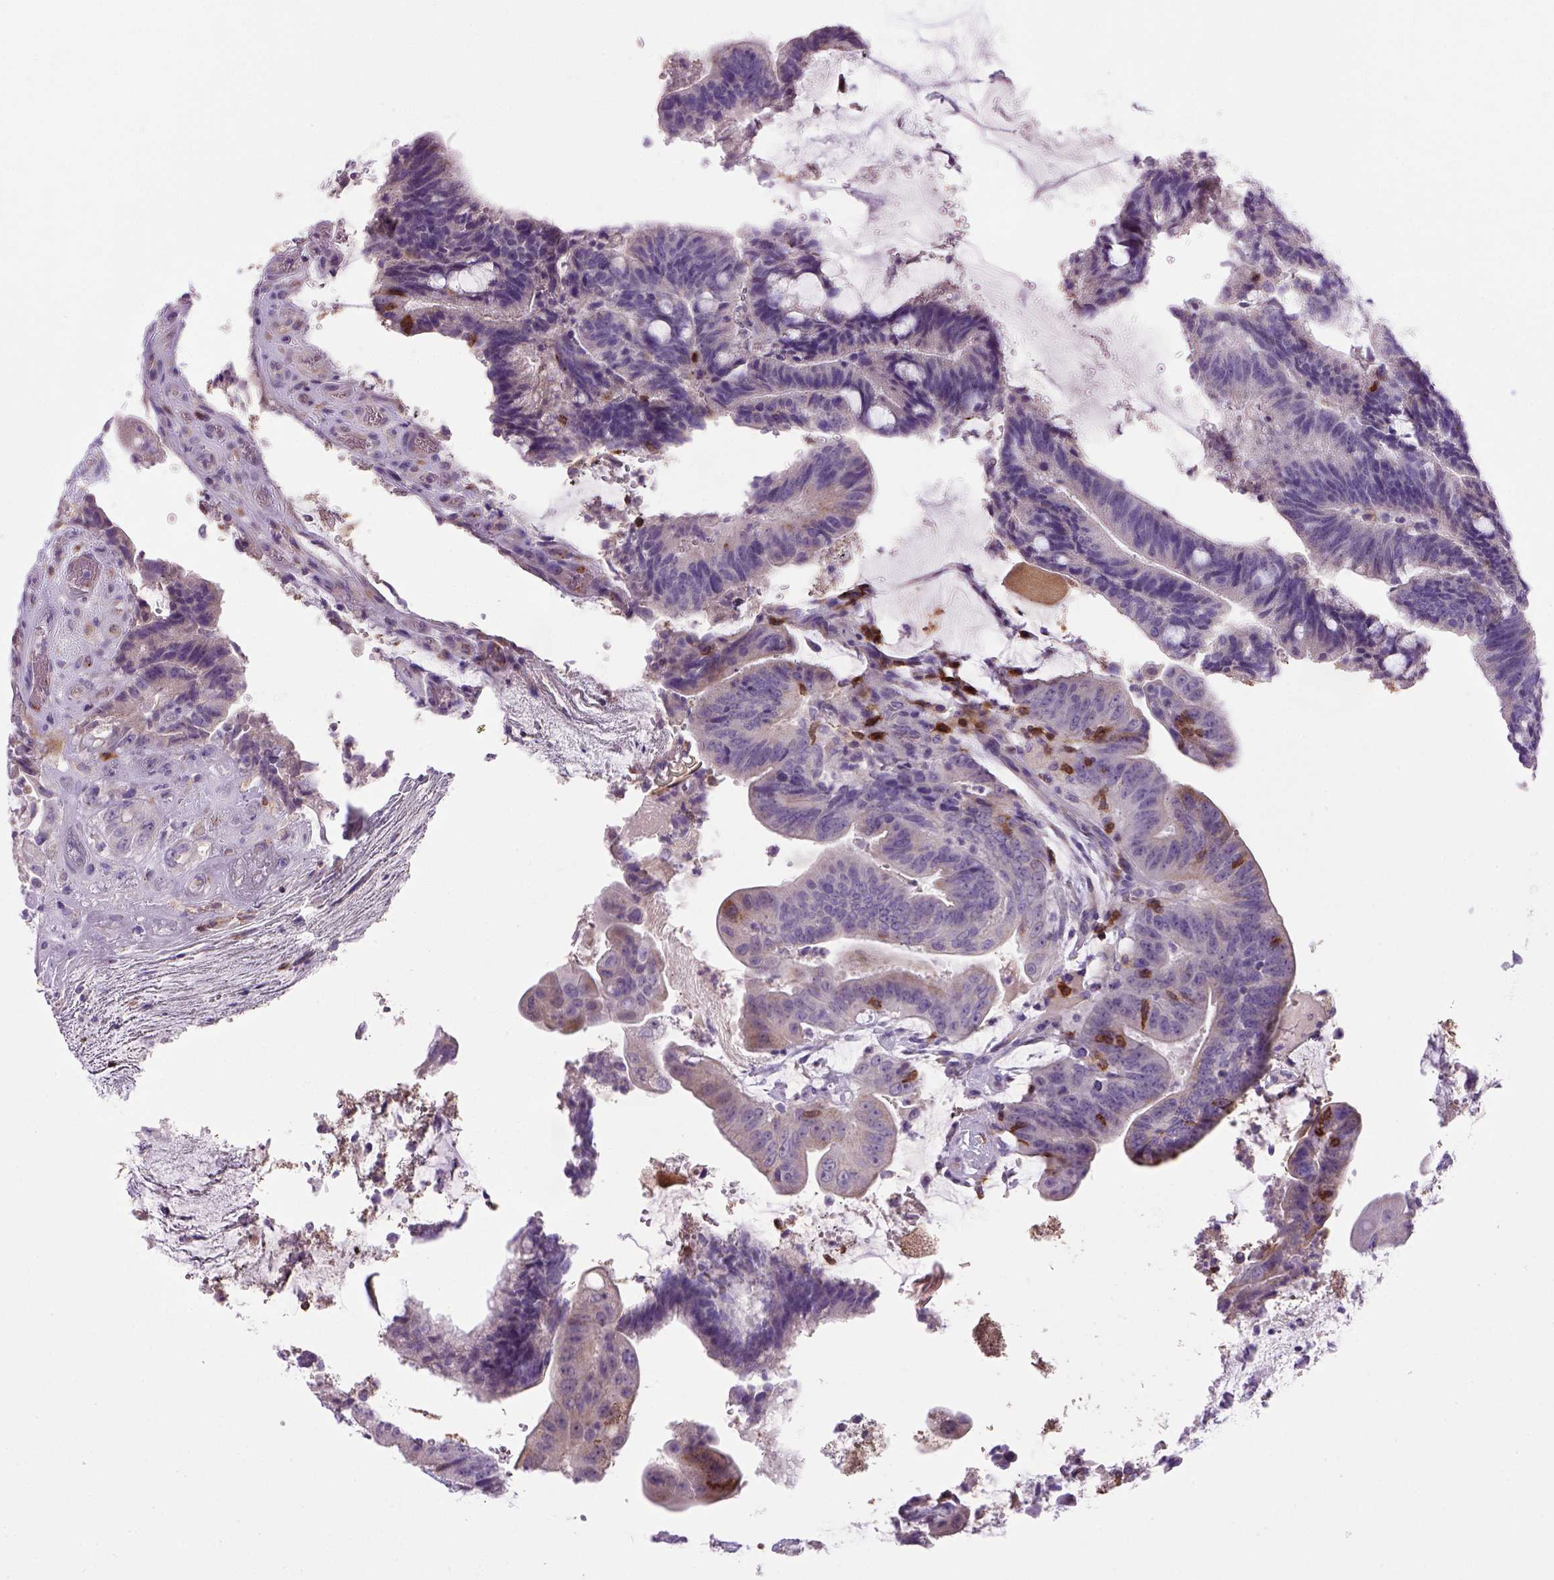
{"staining": {"intensity": "negative", "quantity": "none", "location": "none"}, "tissue": "colorectal cancer", "cell_type": "Tumor cells", "image_type": "cancer", "snomed": [{"axis": "morphology", "description": "Adenocarcinoma, NOS"}, {"axis": "topography", "description": "Colon"}], "caption": "This is a histopathology image of IHC staining of colorectal adenocarcinoma, which shows no positivity in tumor cells.", "gene": "CD3E", "patient": {"sex": "female", "age": 43}}